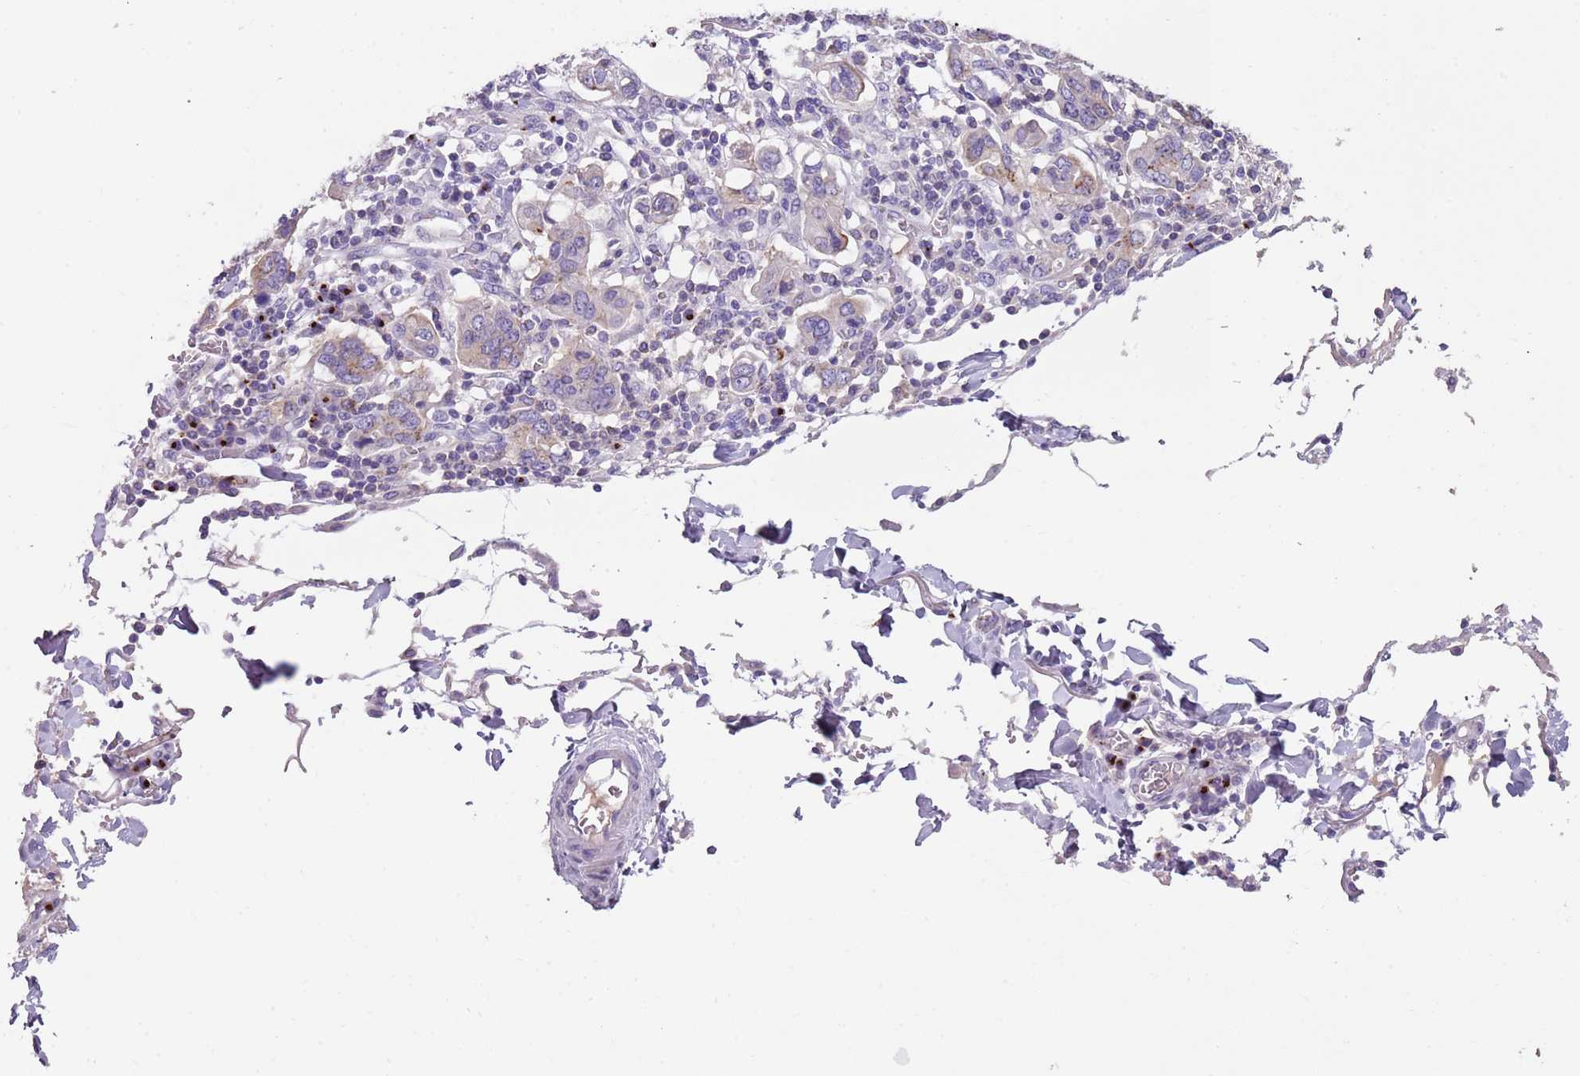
{"staining": {"intensity": "weak", "quantity": "25%-75%", "location": "cytoplasmic/membranous"}, "tissue": "stomach cancer", "cell_type": "Tumor cells", "image_type": "cancer", "snomed": [{"axis": "morphology", "description": "Adenocarcinoma, NOS"}, {"axis": "topography", "description": "Stomach, upper"}, {"axis": "topography", "description": "Stomach"}], "caption": "The micrograph reveals a brown stain indicating the presence of a protein in the cytoplasmic/membranous of tumor cells in adenocarcinoma (stomach).", "gene": "C2CD3", "patient": {"sex": "male", "age": 62}}